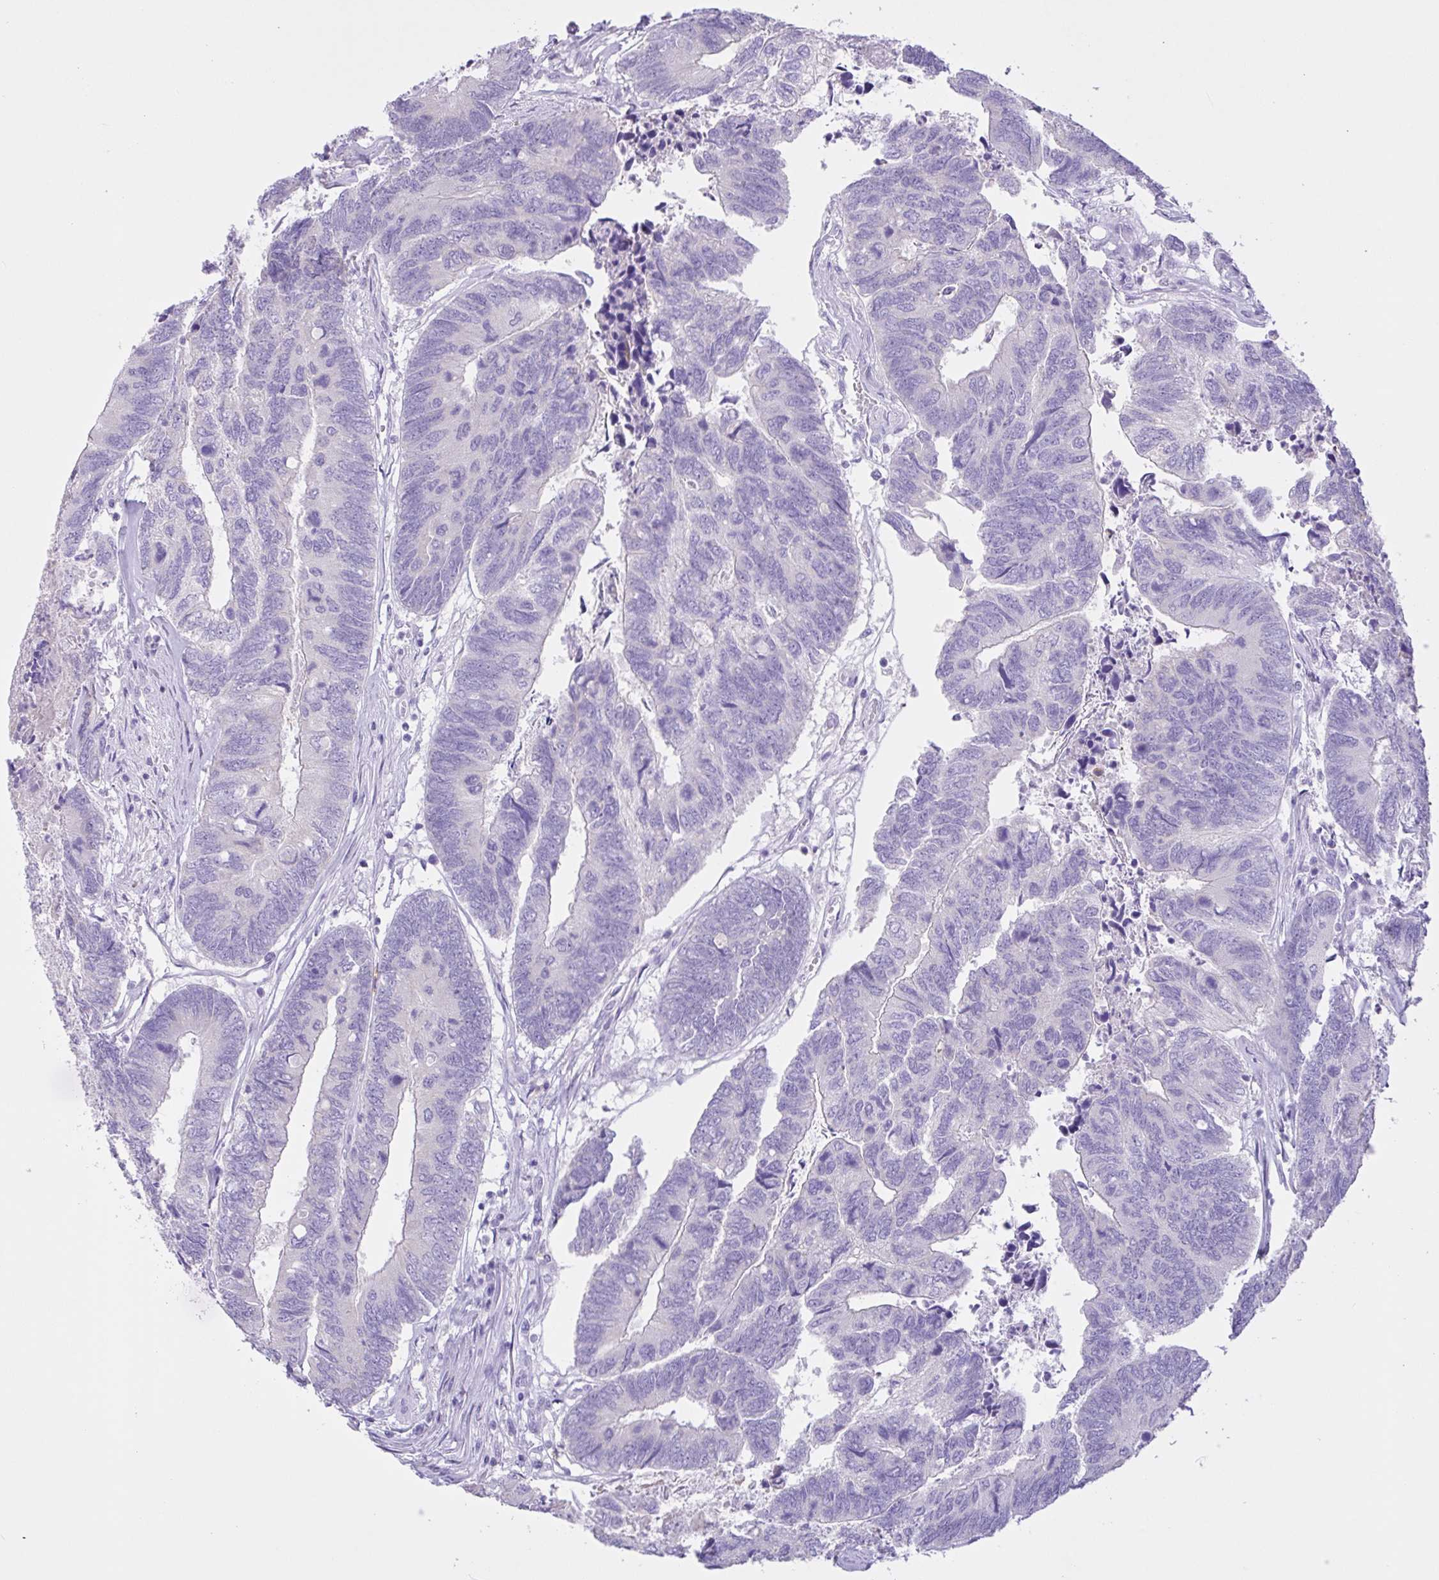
{"staining": {"intensity": "negative", "quantity": "none", "location": "none"}, "tissue": "colorectal cancer", "cell_type": "Tumor cells", "image_type": "cancer", "snomed": [{"axis": "morphology", "description": "Adenocarcinoma, NOS"}, {"axis": "topography", "description": "Colon"}], "caption": "A histopathology image of colorectal adenocarcinoma stained for a protein shows no brown staining in tumor cells.", "gene": "CST11", "patient": {"sex": "female", "age": 67}}